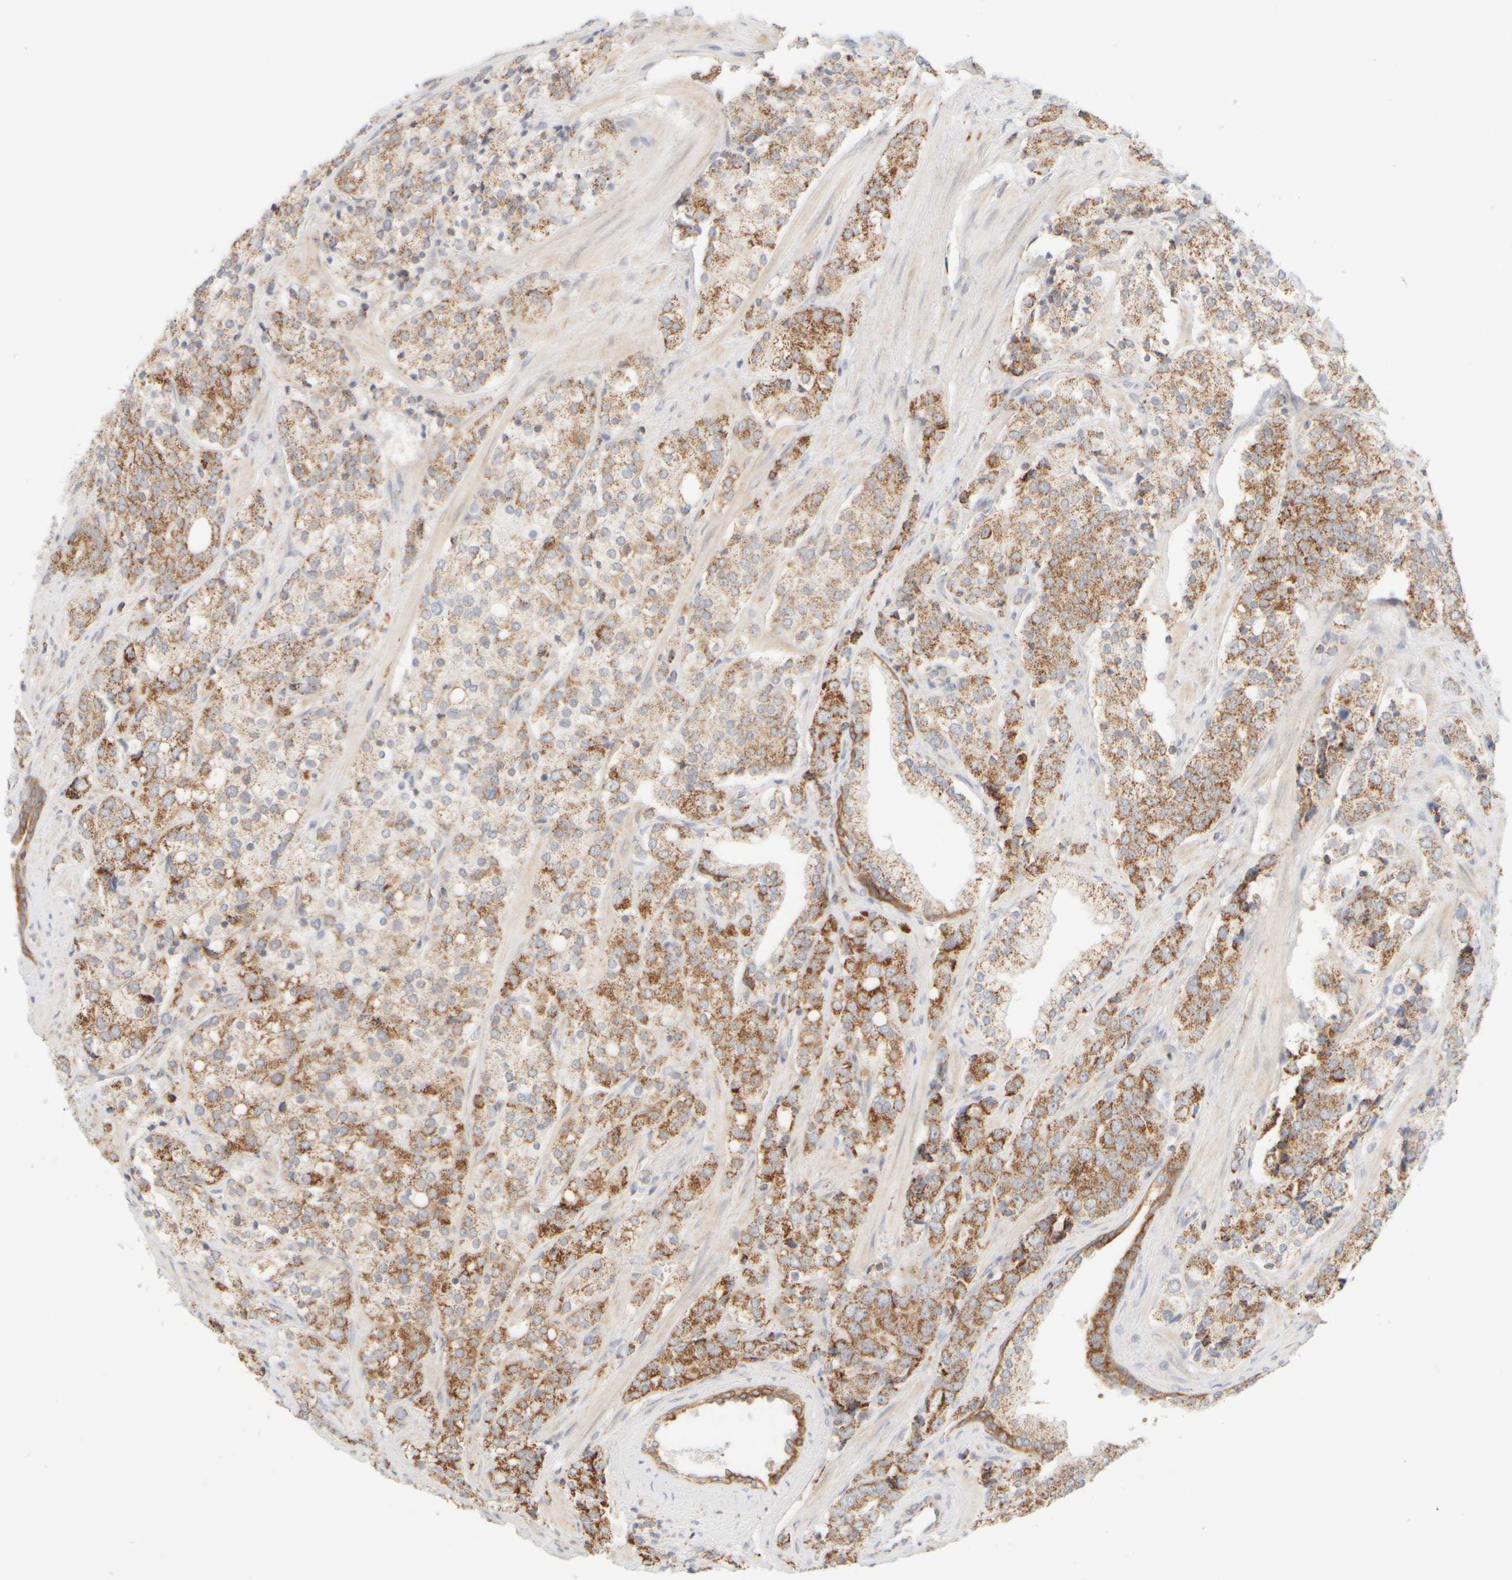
{"staining": {"intensity": "moderate", "quantity": ">75%", "location": "cytoplasmic/membranous"}, "tissue": "prostate cancer", "cell_type": "Tumor cells", "image_type": "cancer", "snomed": [{"axis": "morphology", "description": "Adenocarcinoma, High grade"}, {"axis": "topography", "description": "Prostate"}], "caption": "Immunohistochemistry histopathology image of human adenocarcinoma (high-grade) (prostate) stained for a protein (brown), which shows medium levels of moderate cytoplasmic/membranous positivity in about >75% of tumor cells.", "gene": "PPM1K", "patient": {"sex": "male", "age": 71}}